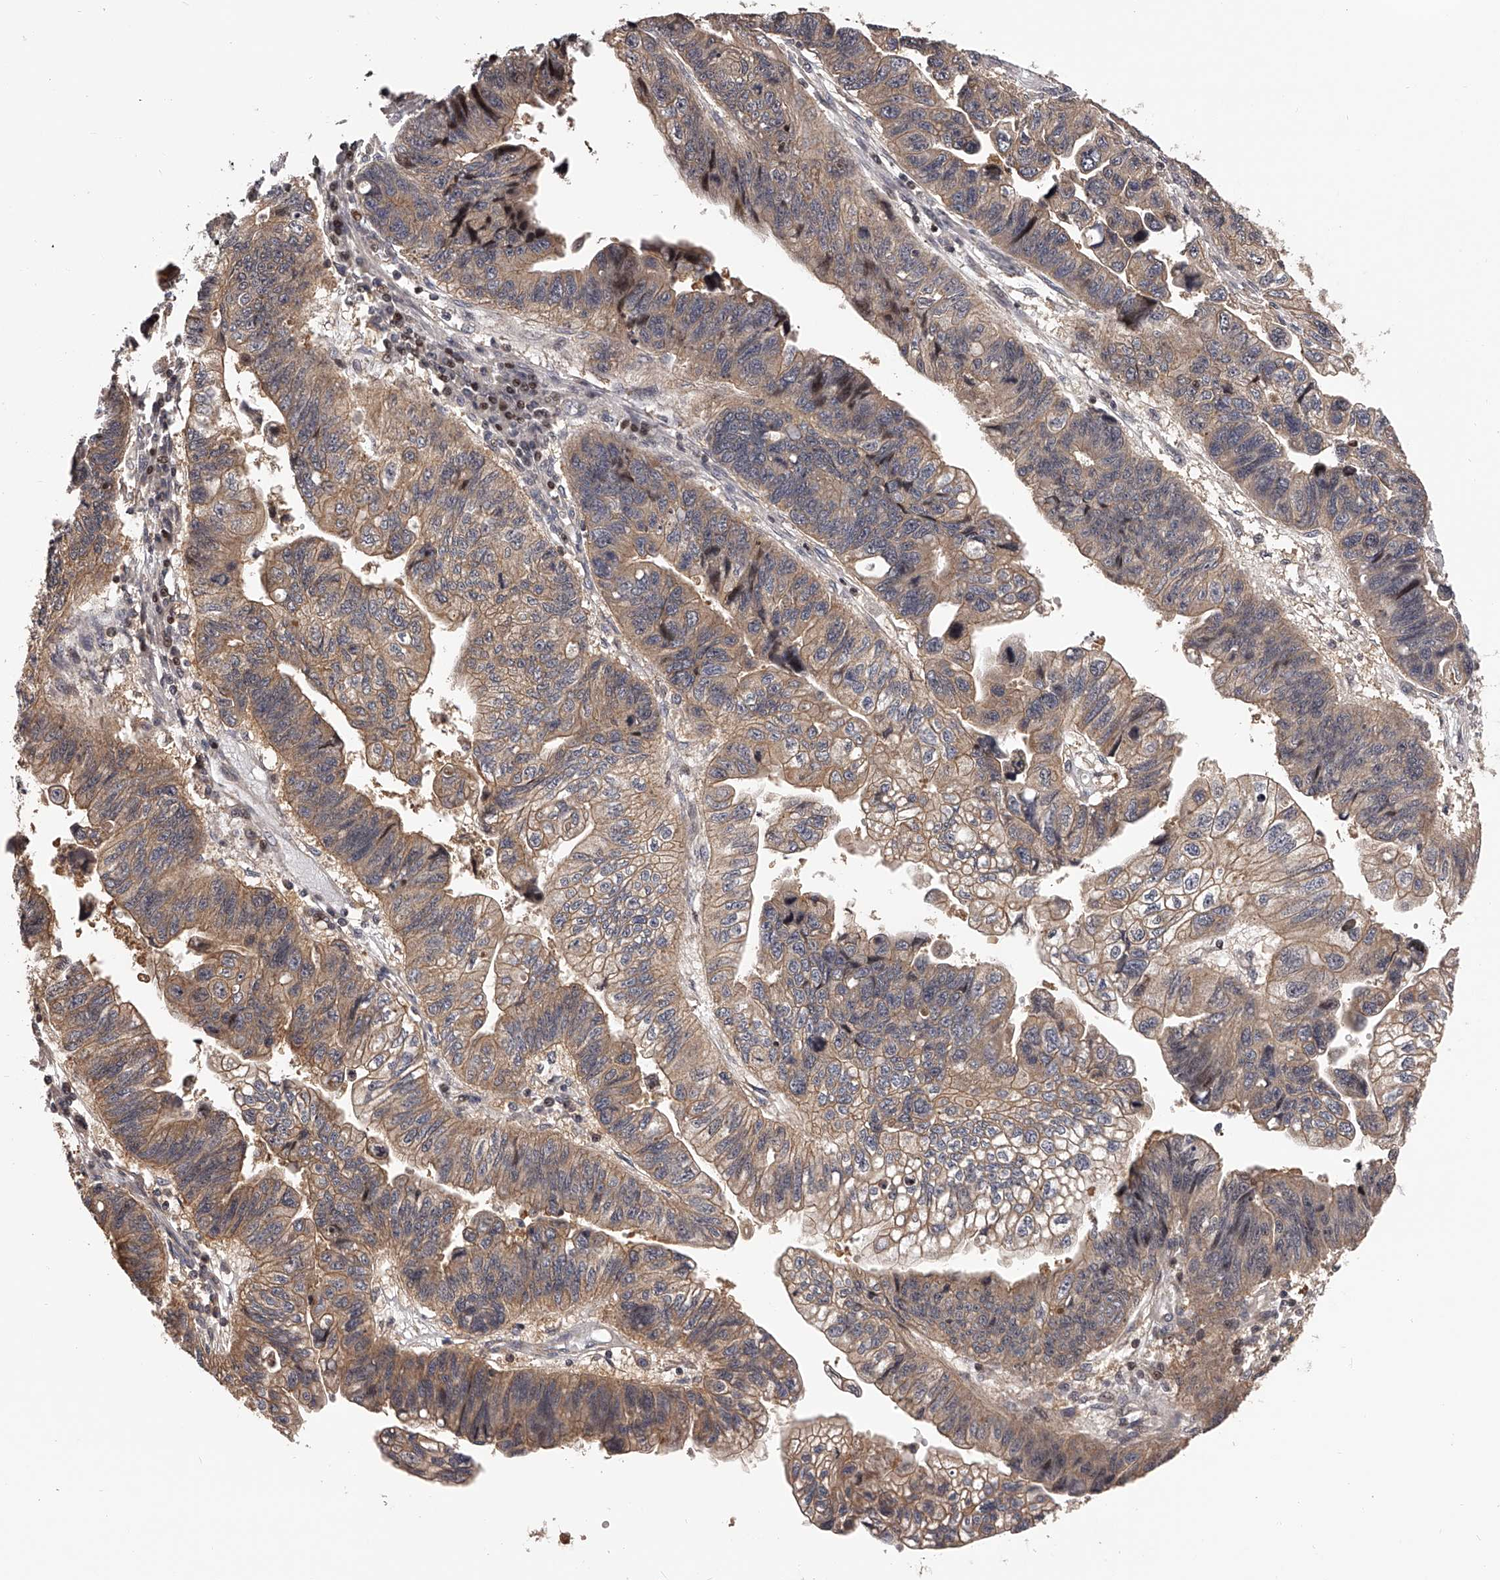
{"staining": {"intensity": "moderate", "quantity": ">75%", "location": "cytoplasmic/membranous"}, "tissue": "stomach cancer", "cell_type": "Tumor cells", "image_type": "cancer", "snomed": [{"axis": "morphology", "description": "Adenocarcinoma, NOS"}, {"axis": "topography", "description": "Stomach"}], "caption": "Immunohistochemical staining of stomach adenocarcinoma shows medium levels of moderate cytoplasmic/membranous positivity in about >75% of tumor cells.", "gene": "PFDN2", "patient": {"sex": "male", "age": 59}}